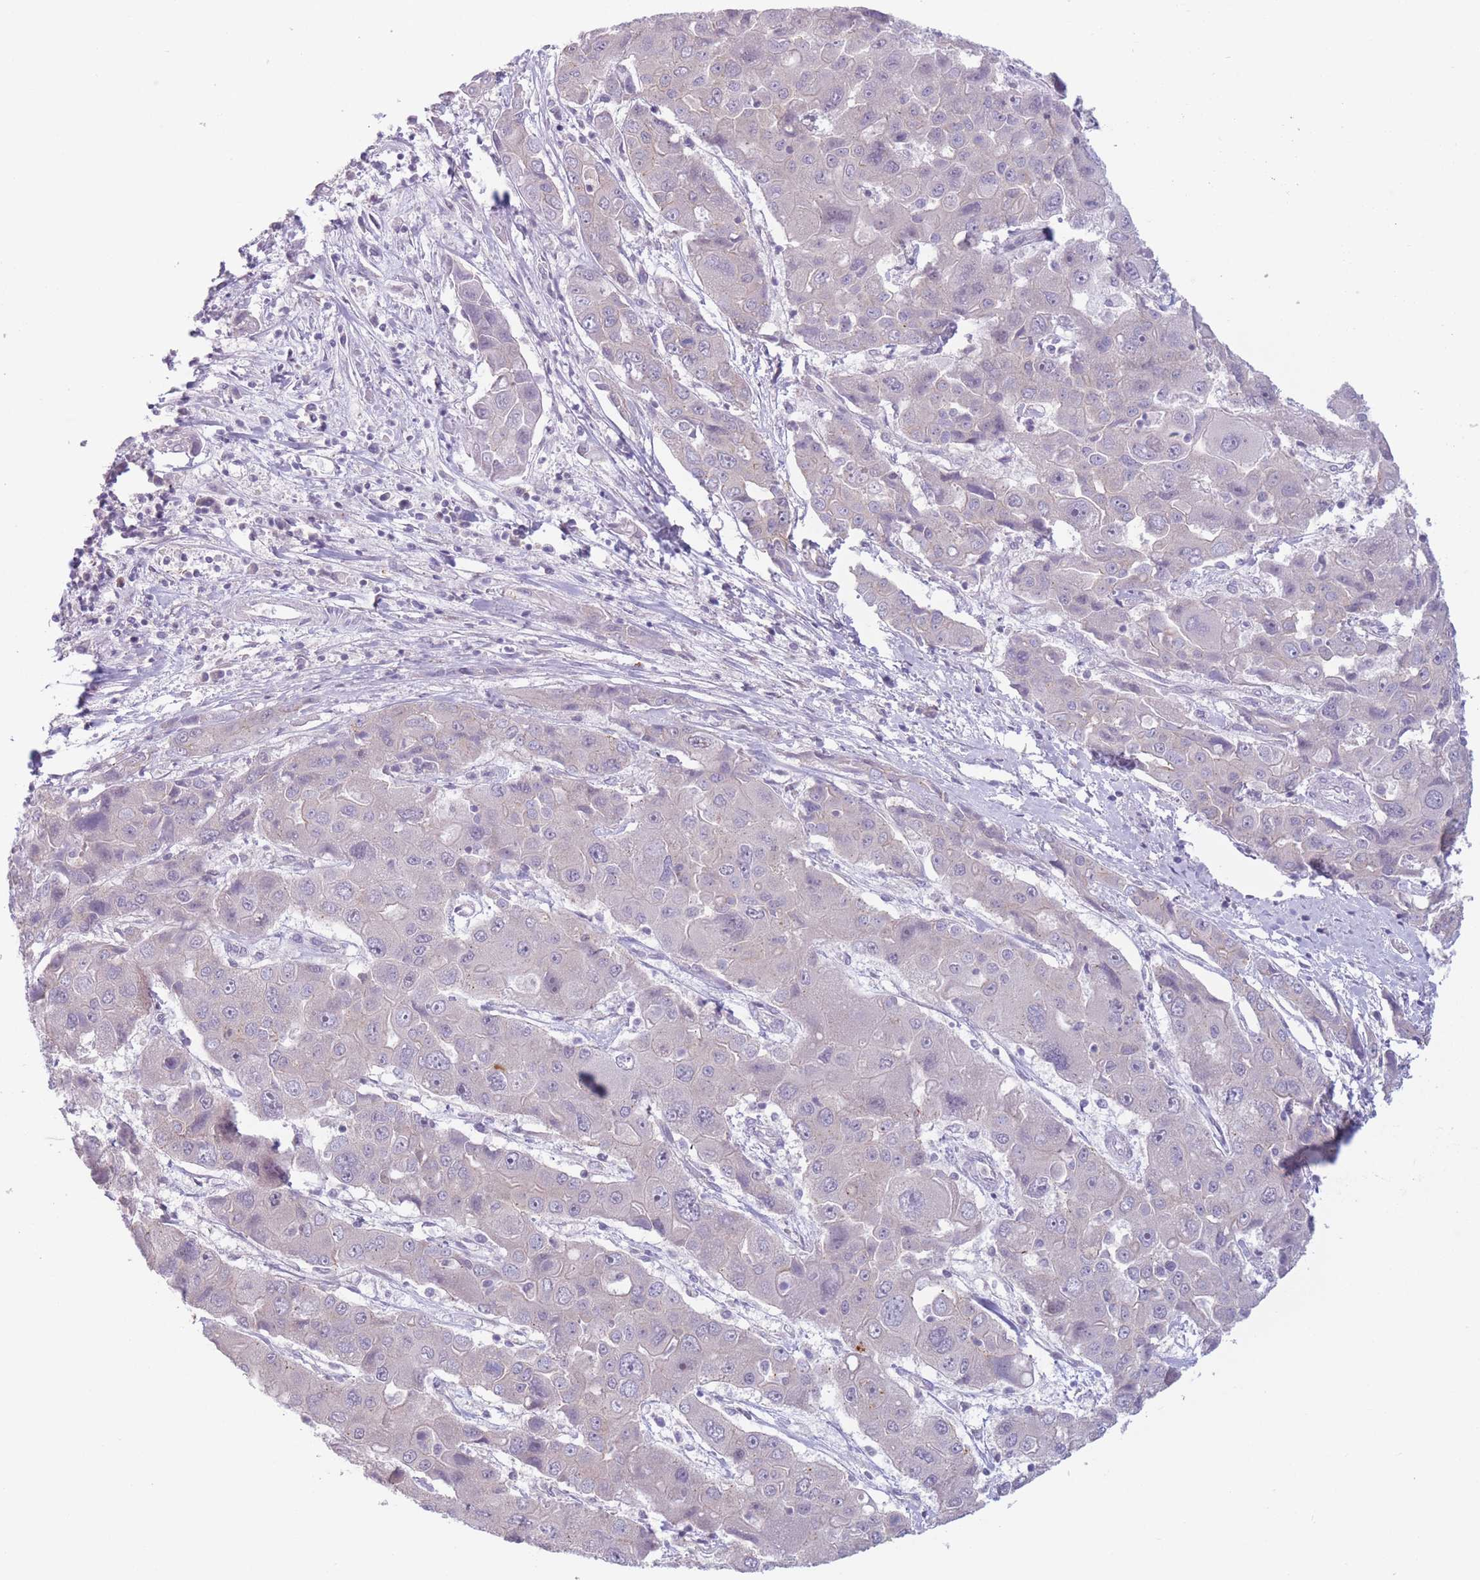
{"staining": {"intensity": "weak", "quantity": "<25%", "location": "nuclear"}, "tissue": "liver cancer", "cell_type": "Tumor cells", "image_type": "cancer", "snomed": [{"axis": "morphology", "description": "Cholangiocarcinoma"}, {"axis": "topography", "description": "Liver"}], "caption": "Immunohistochemistry (IHC) image of neoplastic tissue: cholangiocarcinoma (liver) stained with DAB shows no significant protein positivity in tumor cells. Nuclei are stained in blue.", "gene": "ZNF439", "patient": {"sex": "male", "age": 67}}